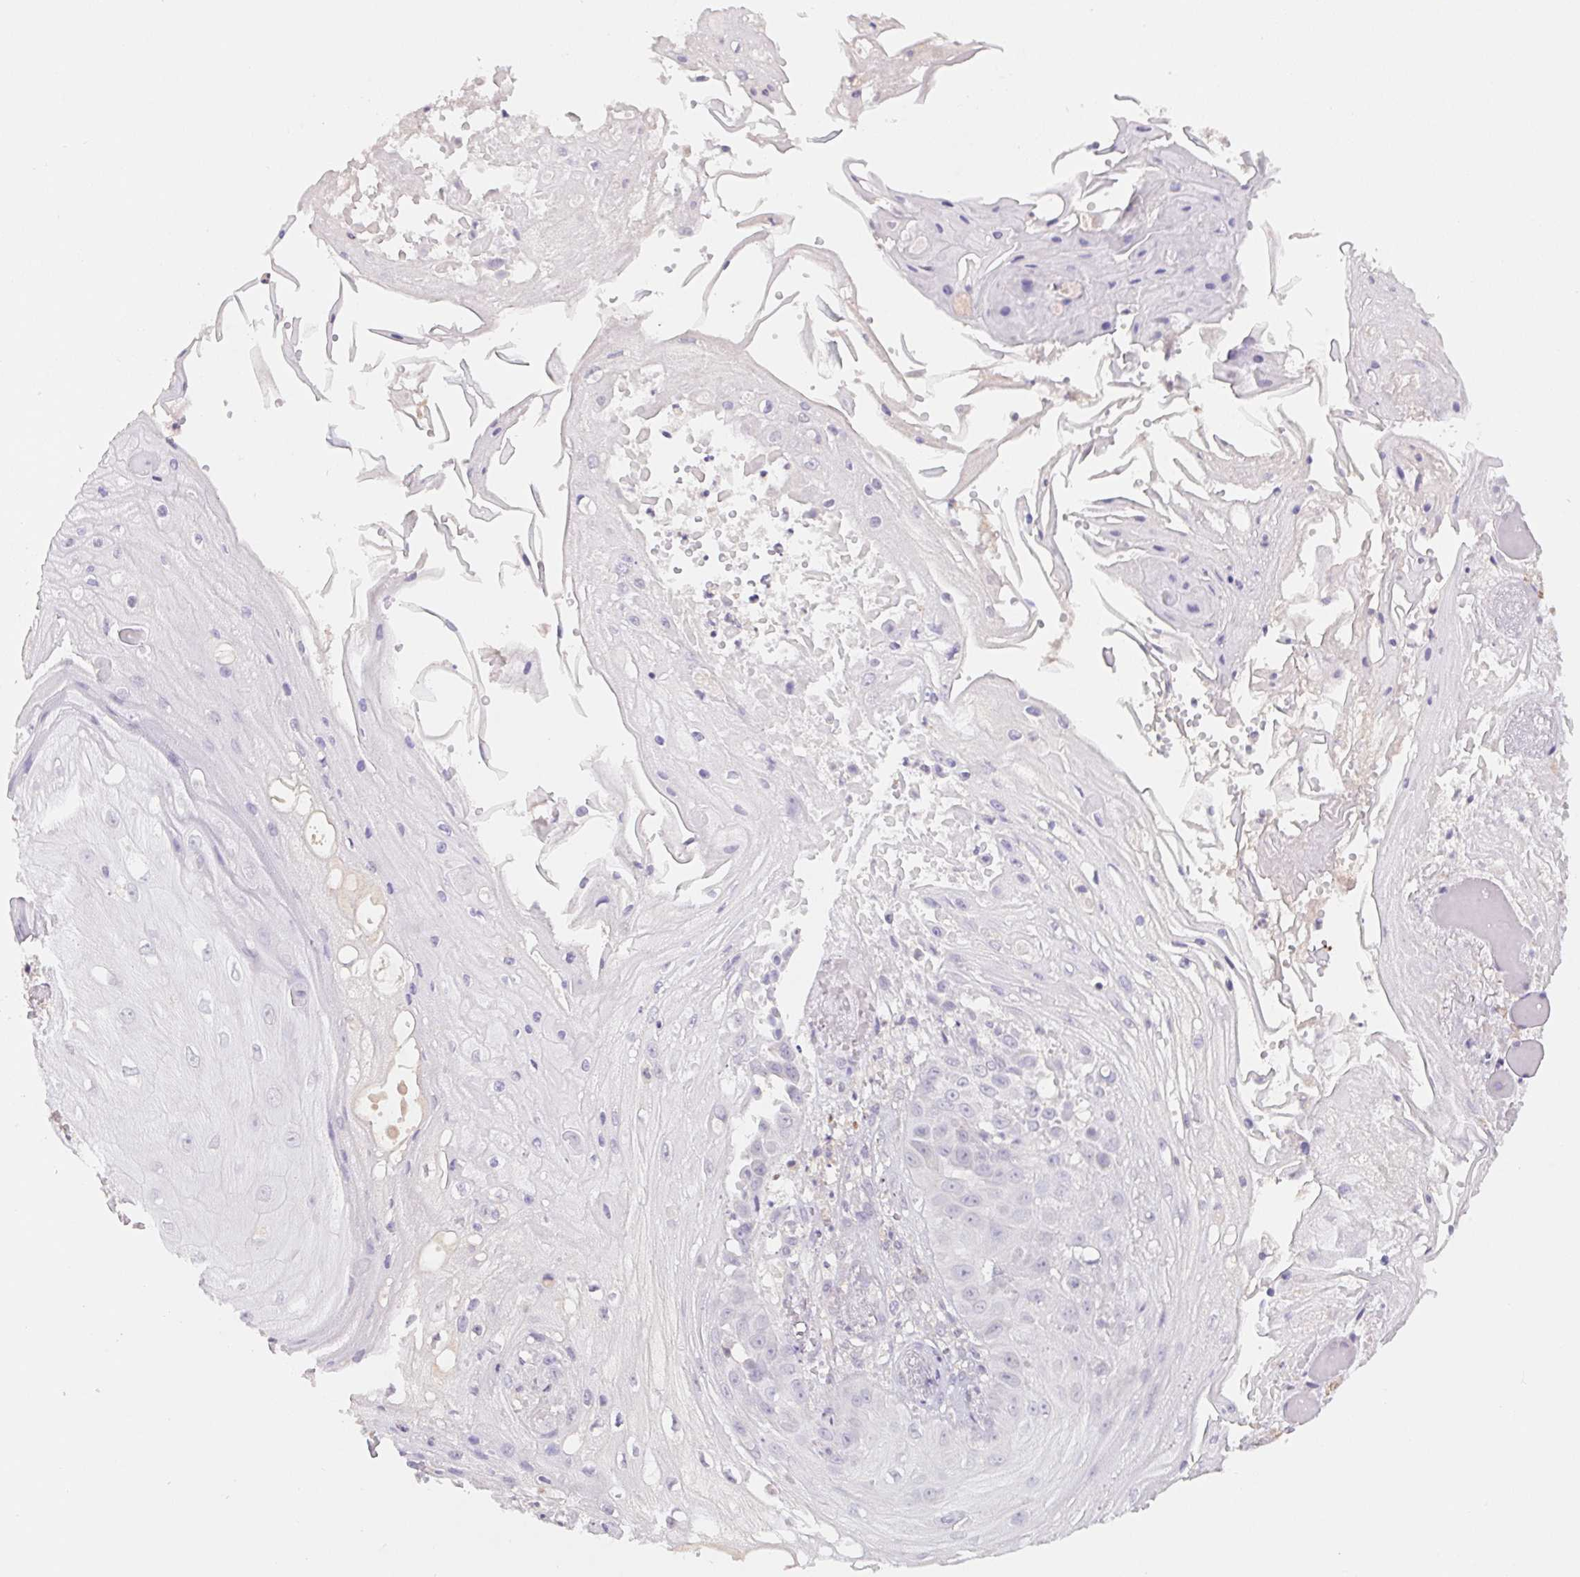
{"staining": {"intensity": "negative", "quantity": "none", "location": "none"}, "tissue": "skin cancer", "cell_type": "Tumor cells", "image_type": "cancer", "snomed": [{"axis": "morphology", "description": "Squamous cell carcinoma, NOS"}, {"axis": "topography", "description": "Skin"}], "caption": "Skin cancer (squamous cell carcinoma) stained for a protein using immunohistochemistry (IHC) shows no positivity tumor cells.", "gene": "PNMA8B", "patient": {"sex": "male", "age": 70}}